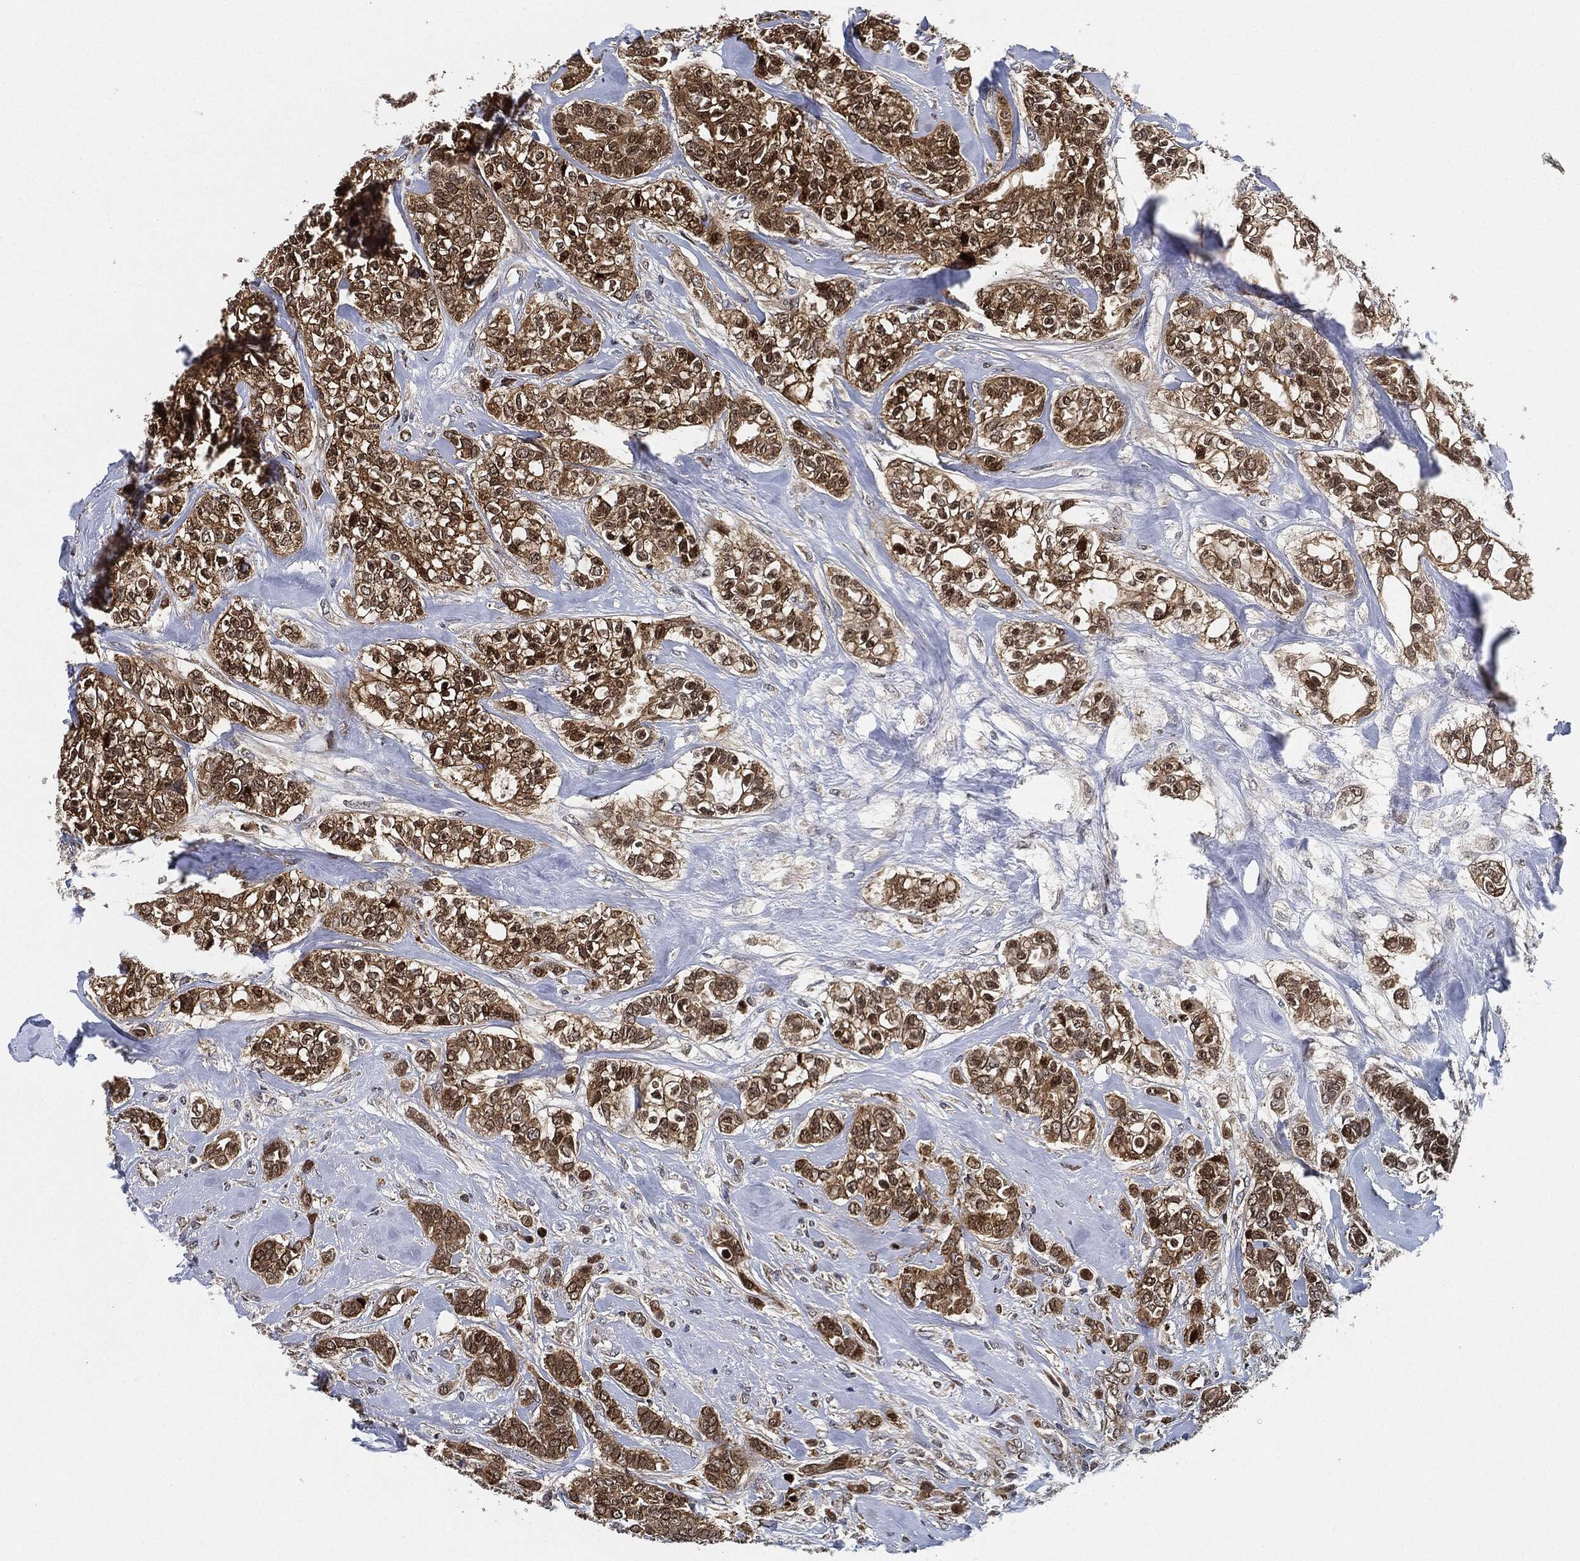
{"staining": {"intensity": "strong", "quantity": ">75%", "location": "cytoplasmic/membranous"}, "tissue": "breast cancer", "cell_type": "Tumor cells", "image_type": "cancer", "snomed": [{"axis": "morphology", "description": "Duct carcinoma"}, {"axis": "topography", "description": "Breast"}], "caption": "Protein analysis of infiltrating ductal carcinoma (breast) tissue shows strong cytoplasmic/membranous positivity in about >75% of tumor cells.", "gene": "RNASEL", "patient": {"sex": "female", "age": 71}}